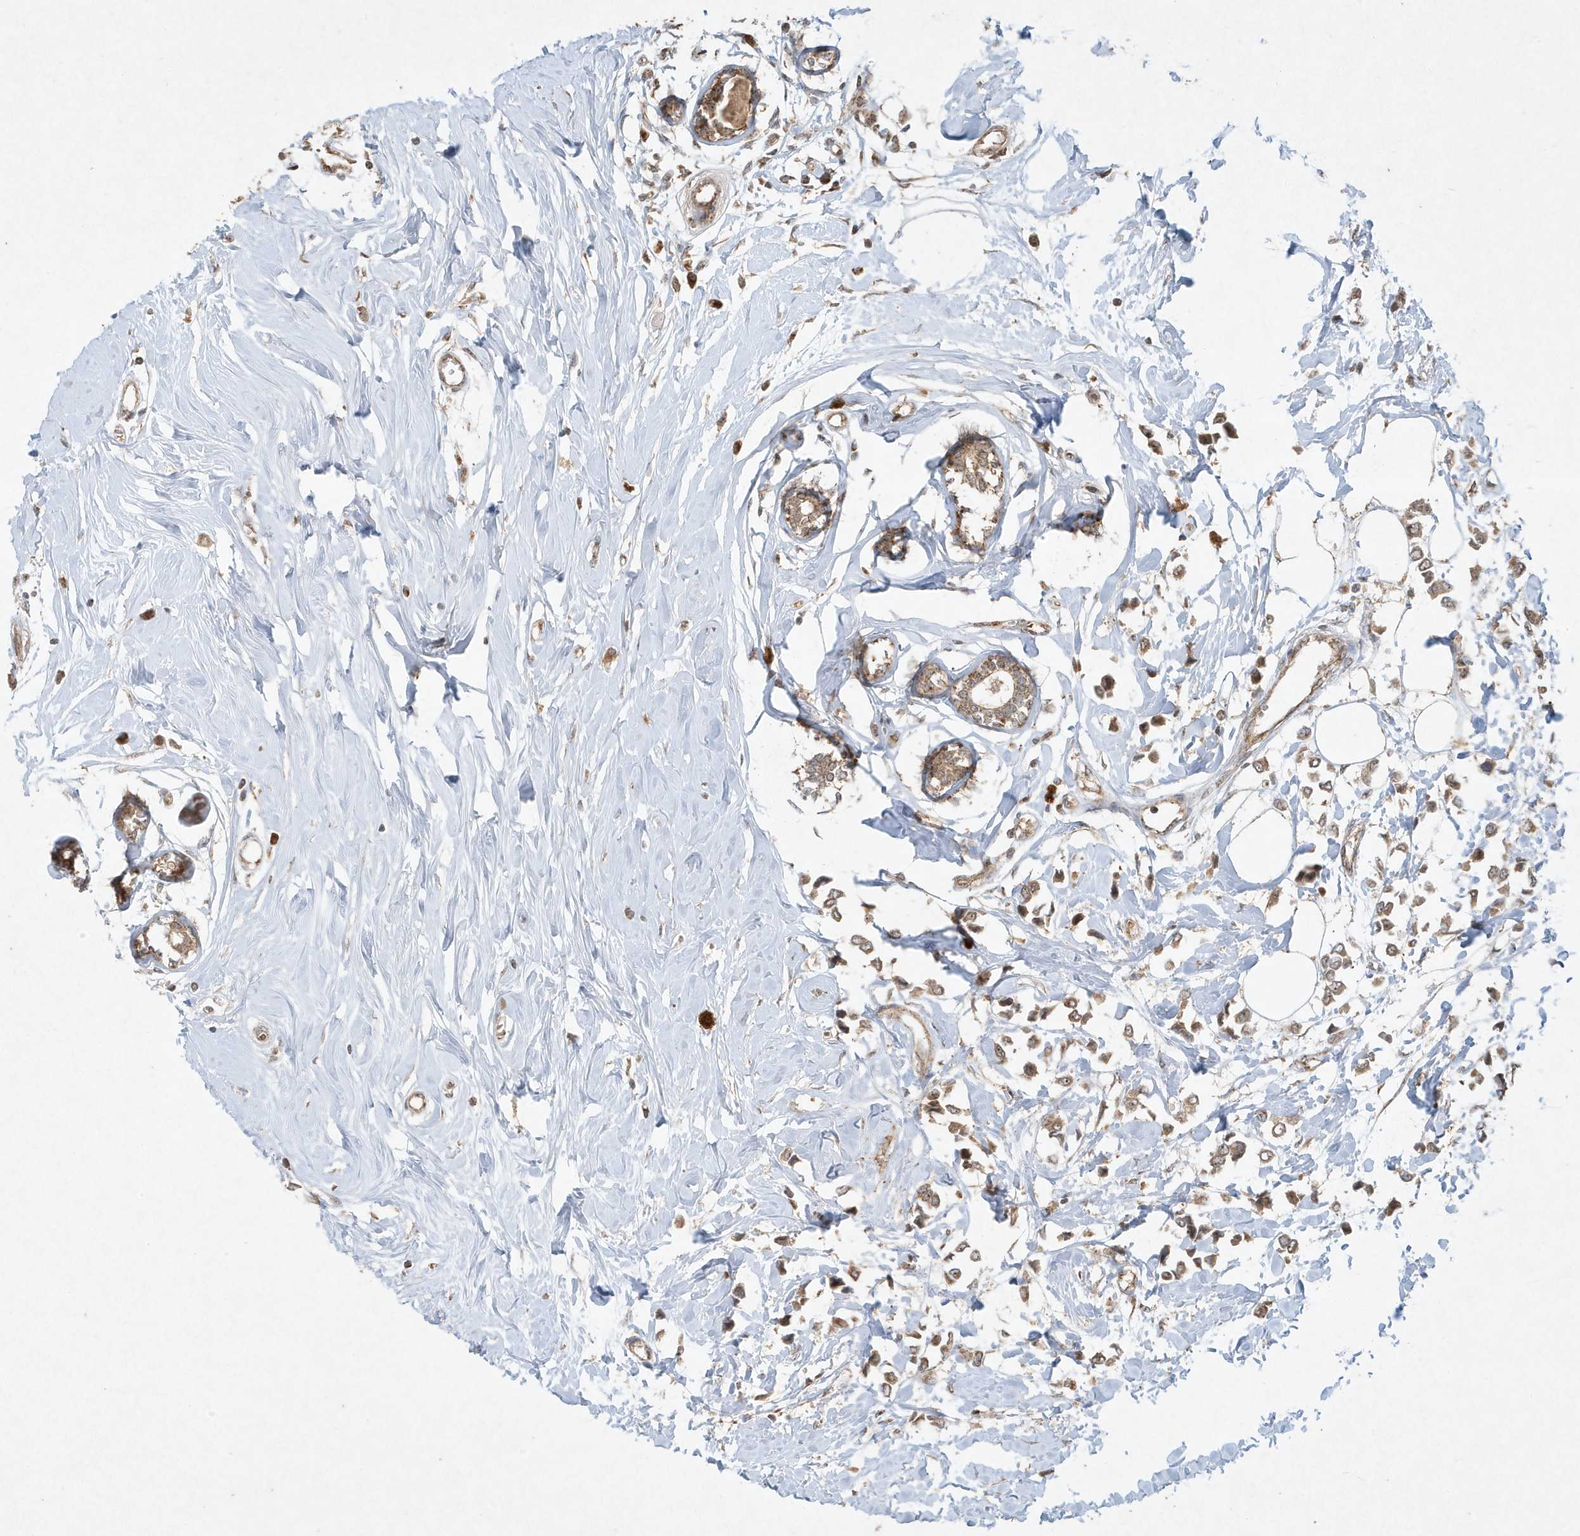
{"staining": {"intensity": "moderate", "quantity": ">75%", "location": "cytoplasmic/membranous"}, "tissue": "breast cancer", "cell_type": "Tumor cells", "image_type": "cancer", "snomed": [{"axis": "morphology", "description": "Lobular carcinoma"}, {"axis": "topography", "description": "Breast"}], "caption": "An immunohistochemistry micrograph of tumor tissue is shown. Protein staining in brown highlights moderate cytoplasmic/membranous positivity in breast cancer within tumor cells.", "gene": "ABCB9", "patient": {"sex": "female", "age": 51}}